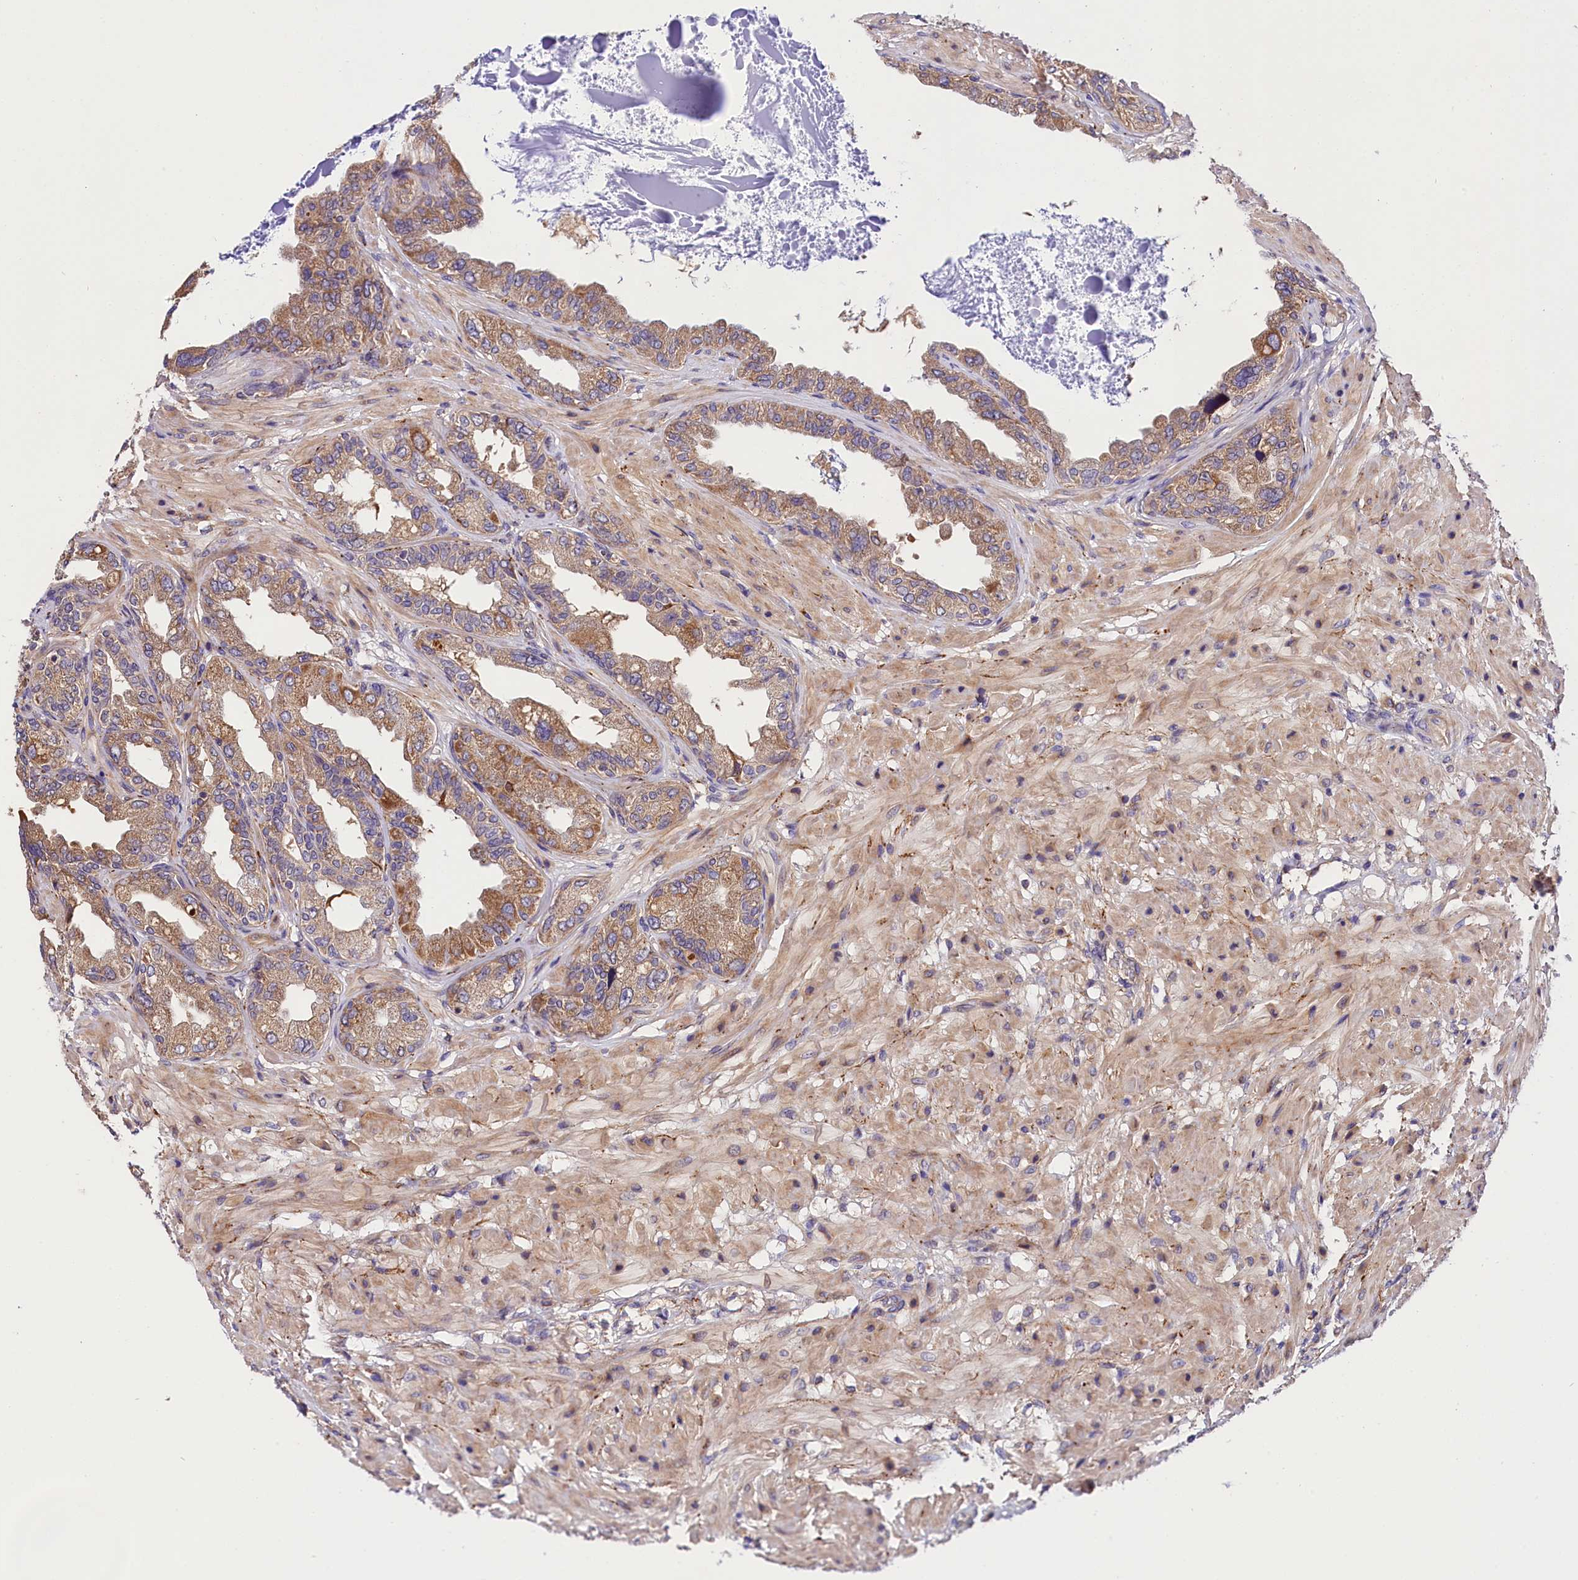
{"staining": {"intensity": "moderate", "quantity": "25%-75%", "location": "cytoplasmic/membranous"}, "tissue": "seminal vesicle", "cell_type": "Glandular cells", "image_type": "normal", "snomed": [{"axis": "morphology", "description": "Normal tissue, NOS"}, {"axis": "topography", "description": "Seminal veicle"}], "caption": "Protein staining displays moderate cytoplasmic/membranous positivity in approximately 25%-75% of glandular cells in unremarkable seminal vesicle.", "gene": "SPG11", "patient": {"sex": "male", "age": 63}}